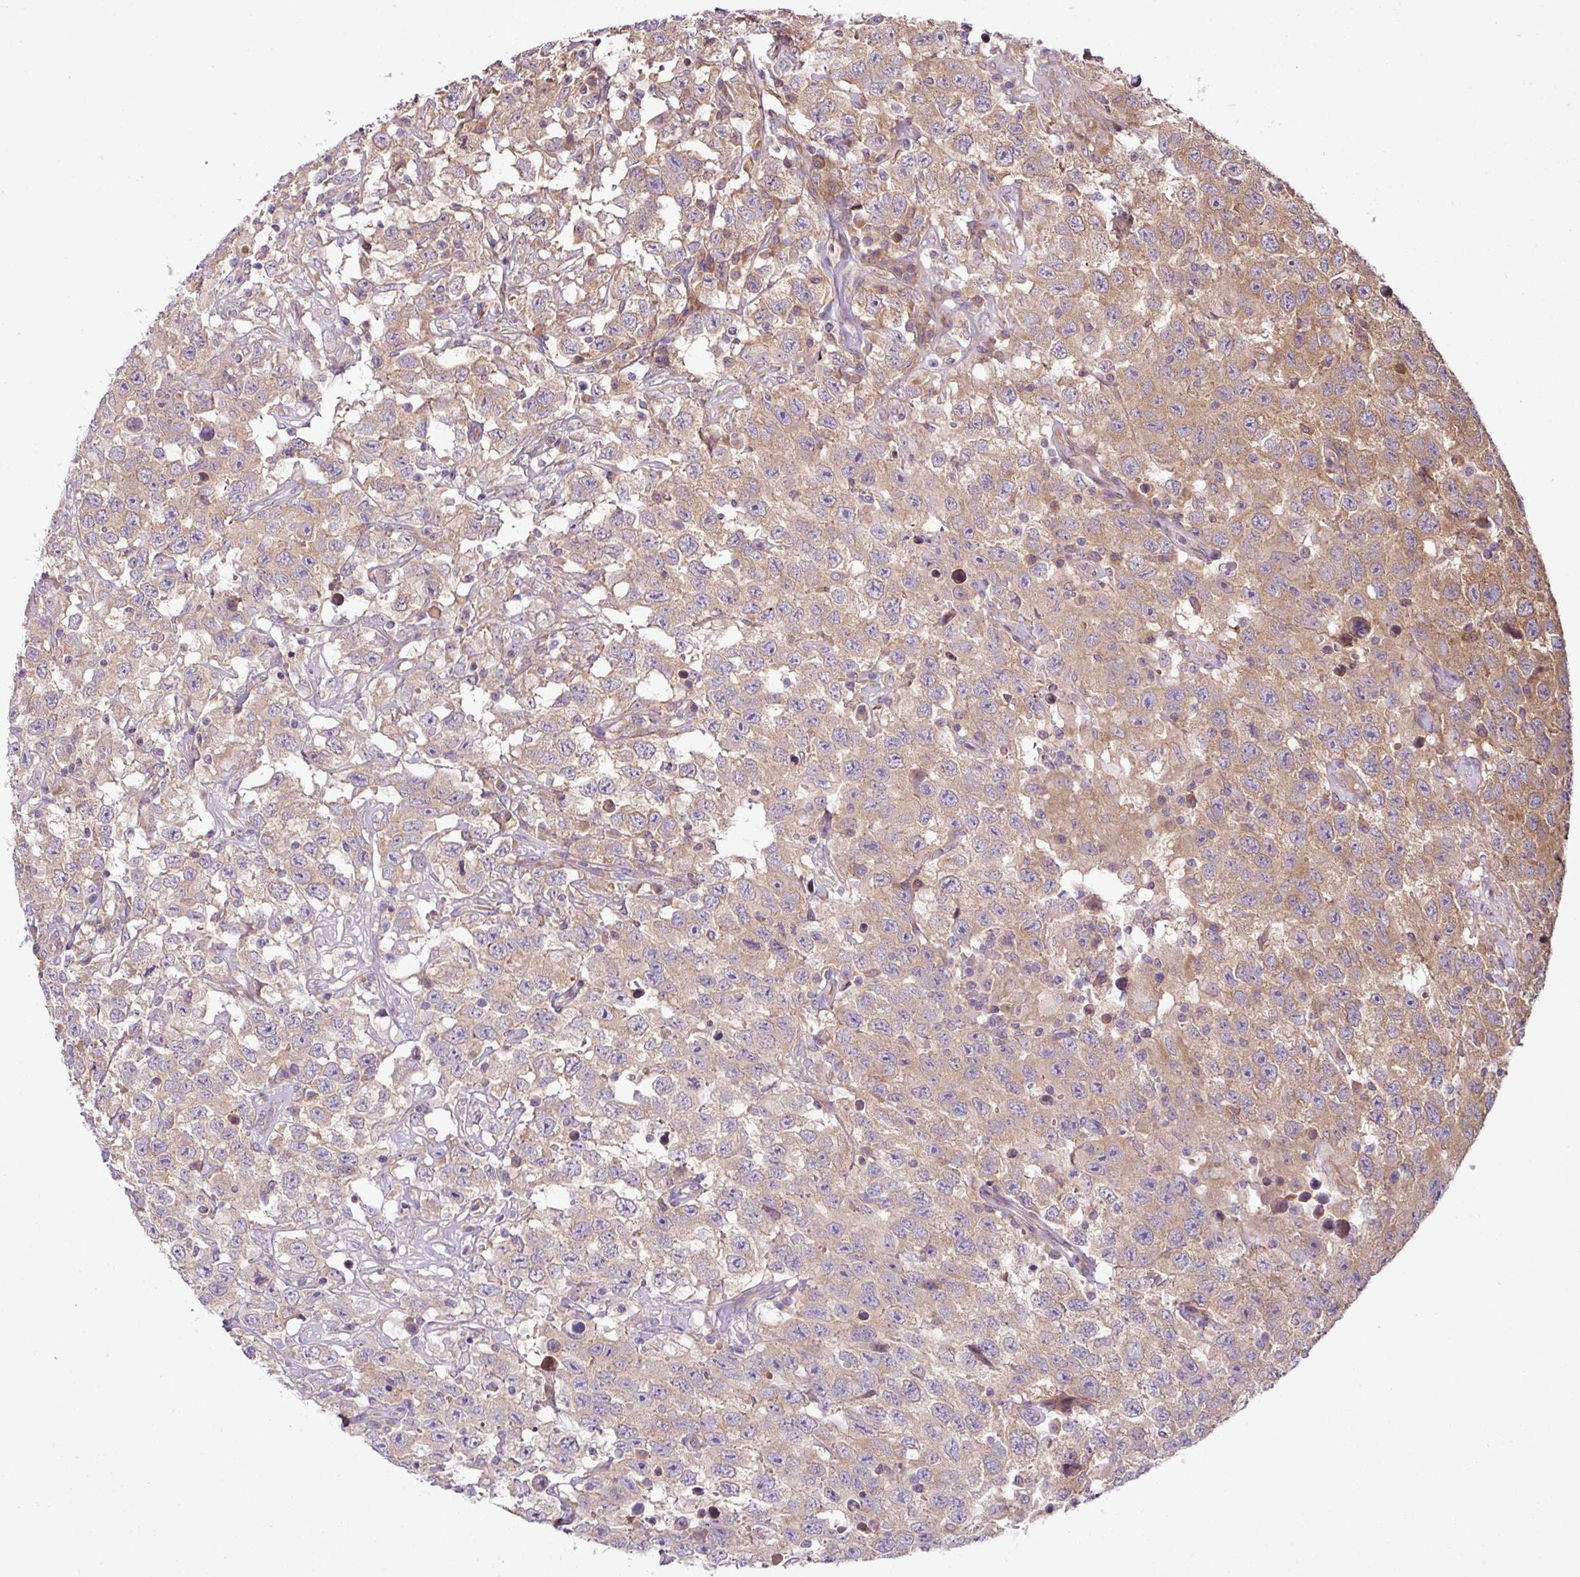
{"staining": {"intensity": "moderate", "quantity": ">75%", "location": "cytoplasmic/membranous"}, "tissue": "testis cancer", "cell_type": "Tumor cells", "image_type": "cancer", "snomed": [{"axis": "morphology", "description": "Seminoma, NOS"}, {"axis": "topography", "description": "Testis"}], "caption": "IHC (DAB (3,3'-diaminobenzidine)) staining of seminoma (testis) reveals moderate cytoplasmic/membranous protein staining in approximately >75% of tumor cells.", "gene": "COX18", "patient": {"sex": "male", "age": 41}}